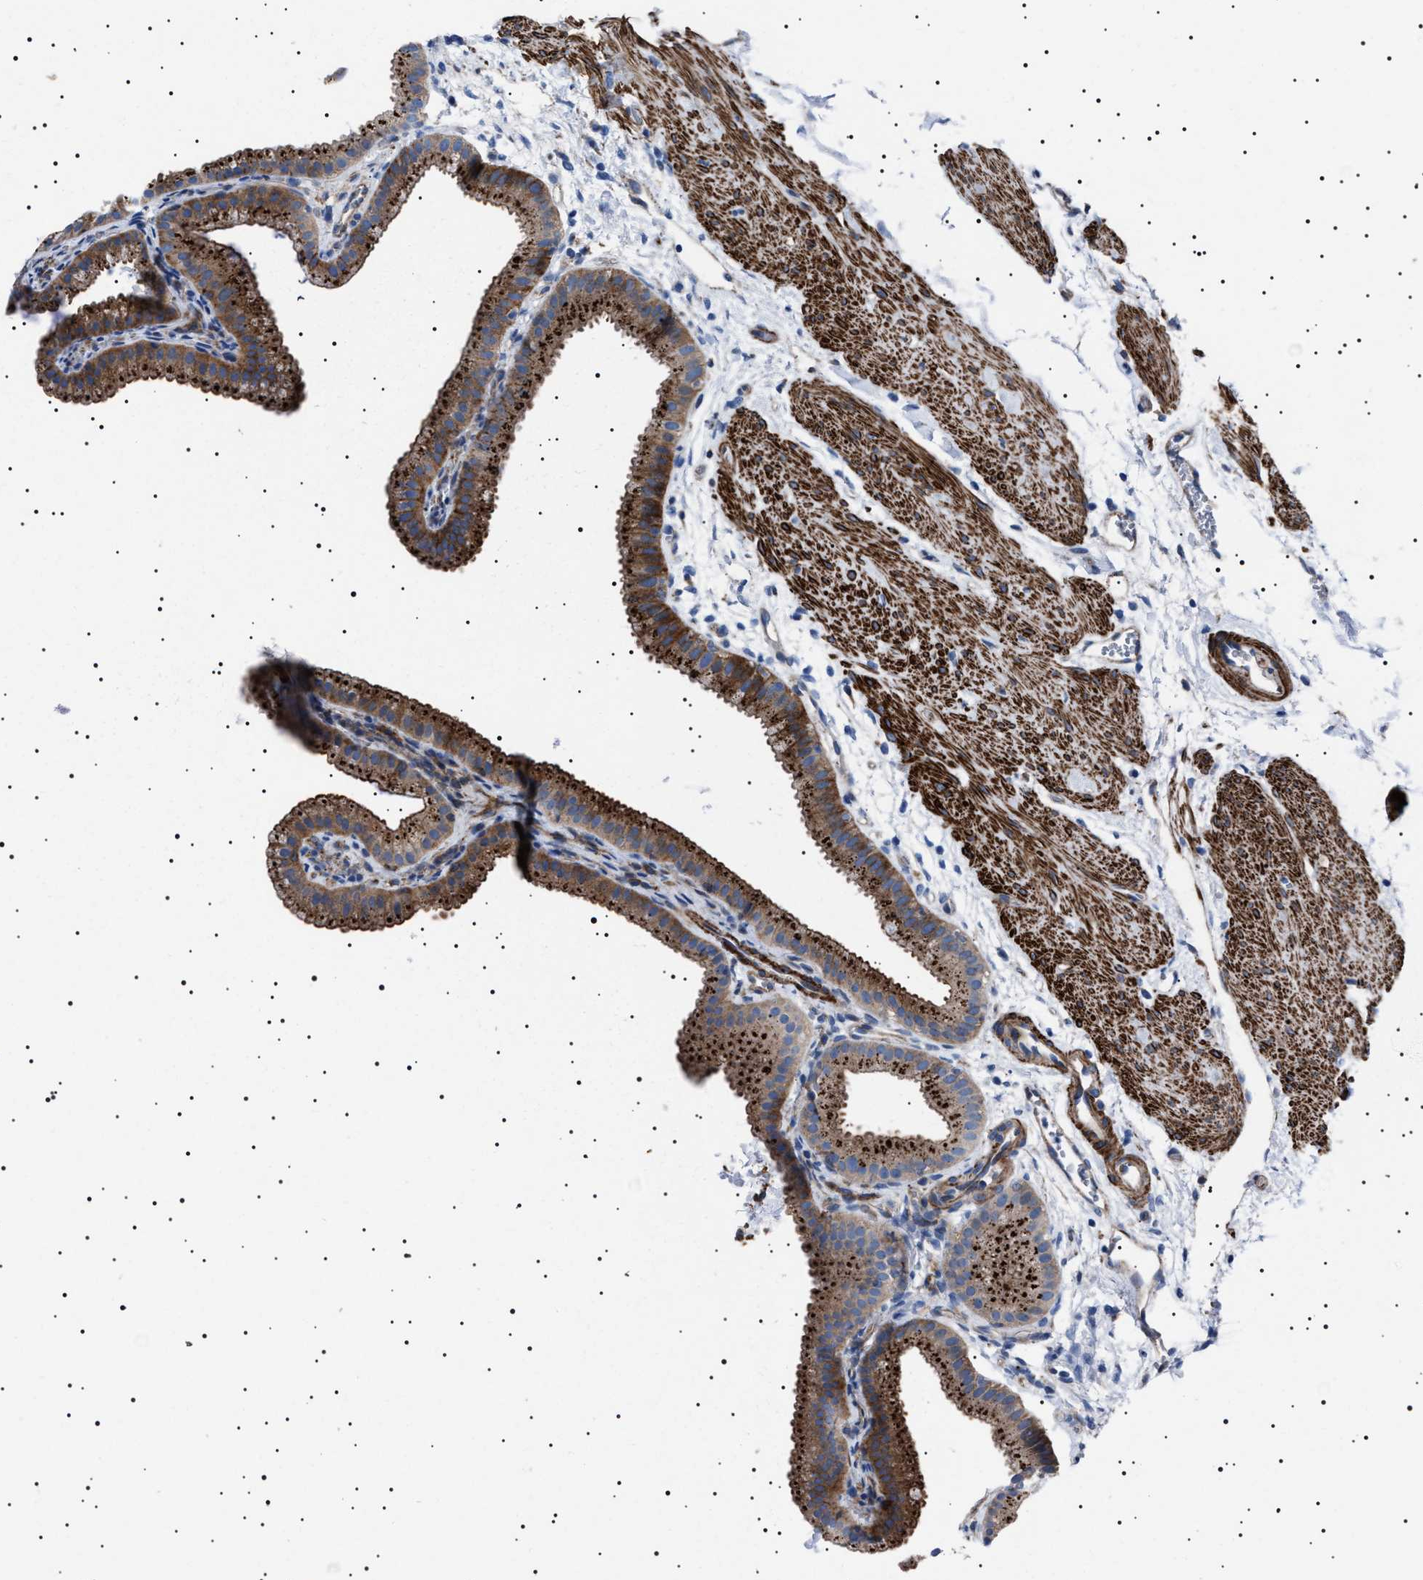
{"staining": {"intensity": "strong", "quantity": ">75%", "location": "cytoplasmic/membranous"}, "tissue": "gallbladder", "cell_type": "Glandular cells", "image_type": "normal", "snomed": [{"axis": "morphology", "description": "Normal tissue, NOS"}, {"axis": "topography", "description": "Gallbladder"}], "caption": "Immunohistochemistry (DAB) staining of unremarkable gallbladder exhibits strong cytoplasmic/membranous protein positivity in approximately >75% of glandular cells.", "gene": "NEU1", "patient": {"sex": "female", "age": 64}}